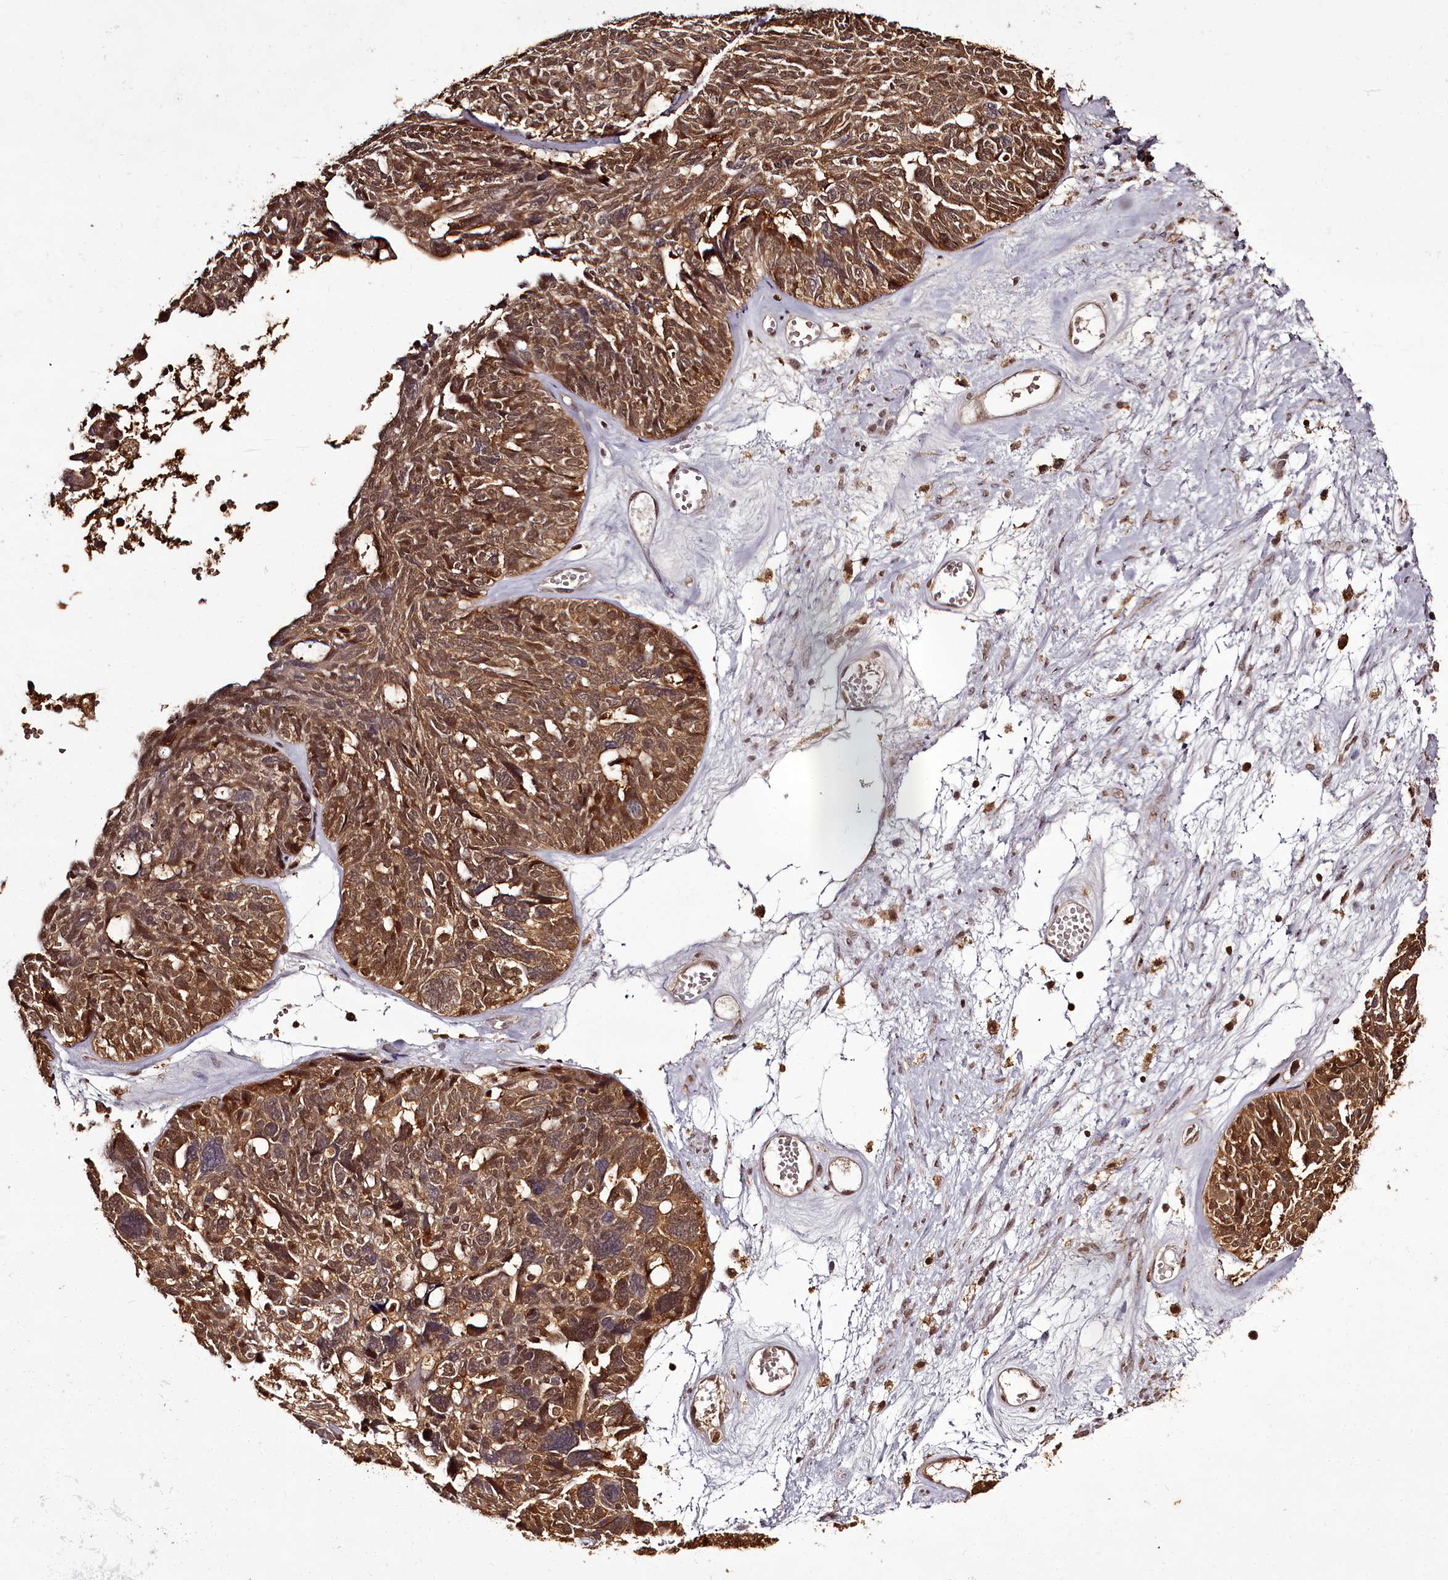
{"staining": {"intensity": "strong", "quantity": ">75%", "location": "cytoplasmic/membranous,nuclear"}, "tissue": "ovarian cancer", "cell_type": "Tumor cells", "image_type": "cancer", "snomed": [{"axis": "morphology", "description": "Cystadenocarcinoma, serous, NOS"}, {"axis": "topography", "description": "Ovary"}], "caption": "Strong cytoplasmic/membranous and nuclear expression for a protein is seen in about >75% of tumor cells of serous cystadenocarcinoma (ovarian) using immunohistochemistry.", "gene": "NPRL2", "patient": {"sex": "female", "age": 79}}